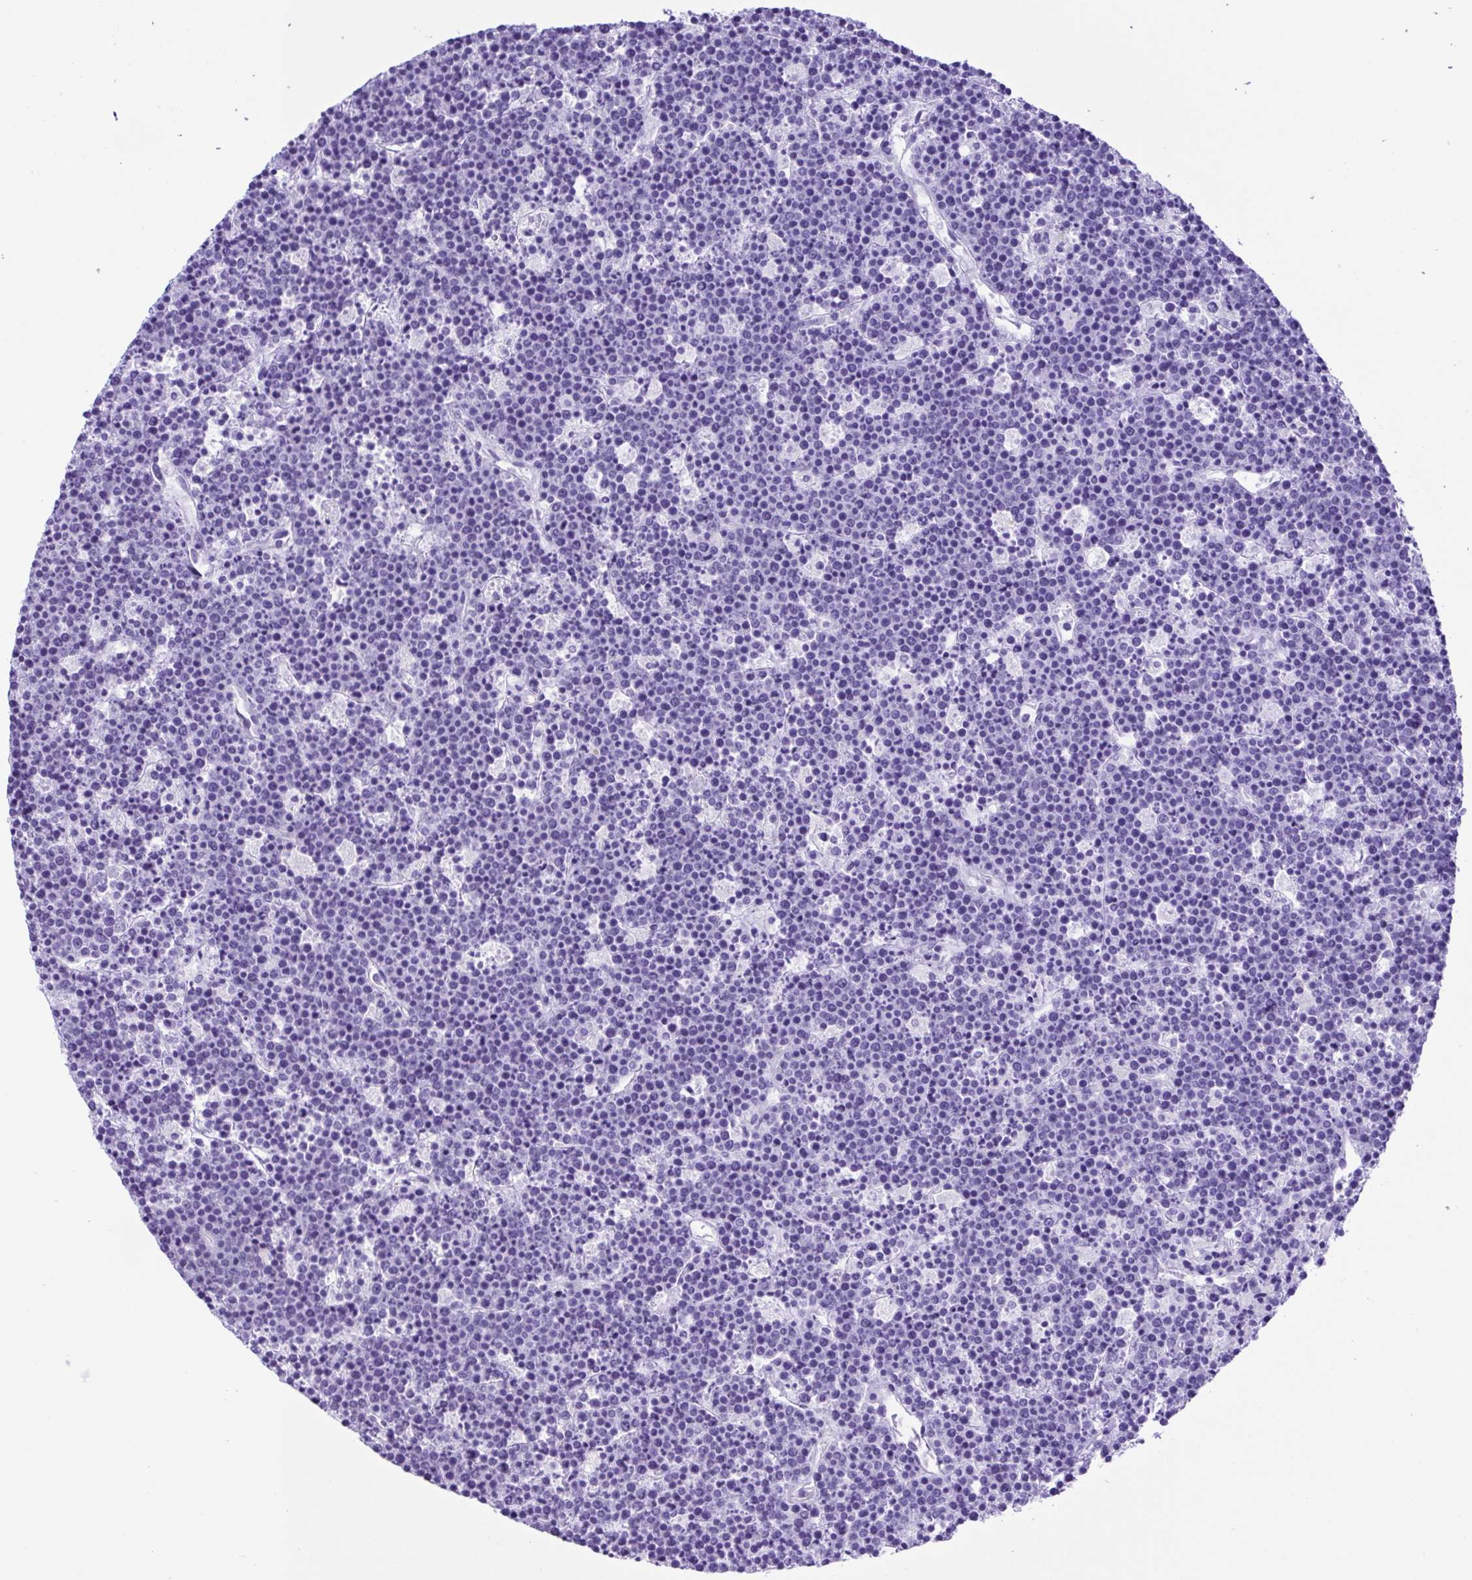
{"staining": {"intensity": "negative", "quantity": "none", "location": "none"}, "tissue": "lymphoma", "cell_type": "Tumor cells", "image_type": "cancer", "snomed": [{"axis": "morphology", "description": "Malignant lymphoma, non-Hodgkin's type, High grade"}, {"axis": "topography", "description": "Ovary"}], "caption": "Lymphoma was stained to show a protein in brown. There is no significant staining in tumor cells.", "gene": "GPR17", "patient": {"sex": "female", "age": 56}}